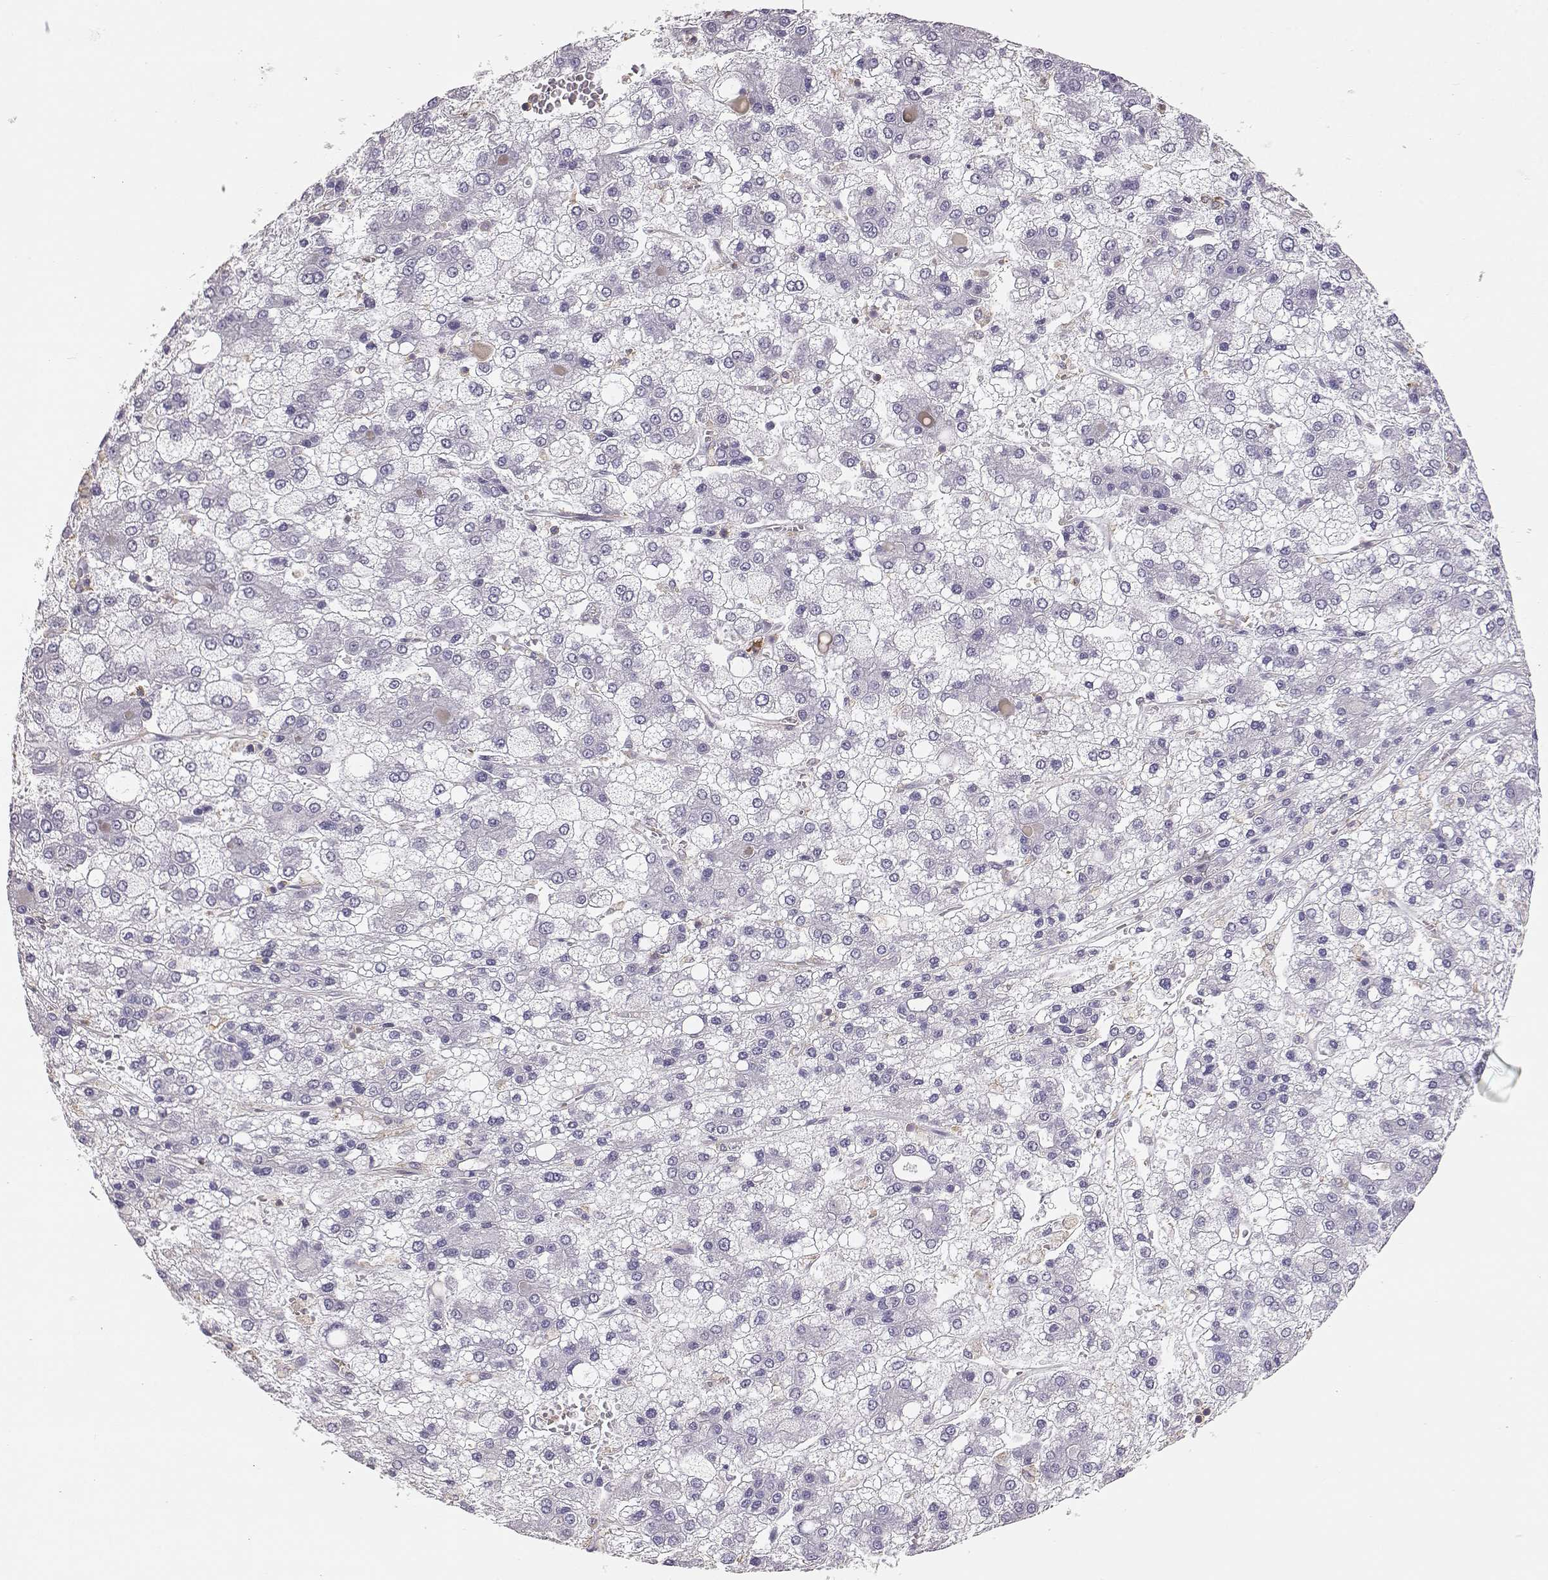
{"staining": {"intensity": "negative", "quantity": "none", "location": "none"}, "tissue": "liver cancer", "cell_type": "Tumor cells", "image_type": "cancer", "snomed": [{"axis": "morphology", "description": "Carcinoma, Hepatocellular, NOS"}, {"axis": "topography", "description": "Liver"}], "caption": "Immunohistochemical staining of liver cancer displays no significant staining in tumor cells.", "gene": "DAPL1", "patient": {"sex": "male", "age": 73}}